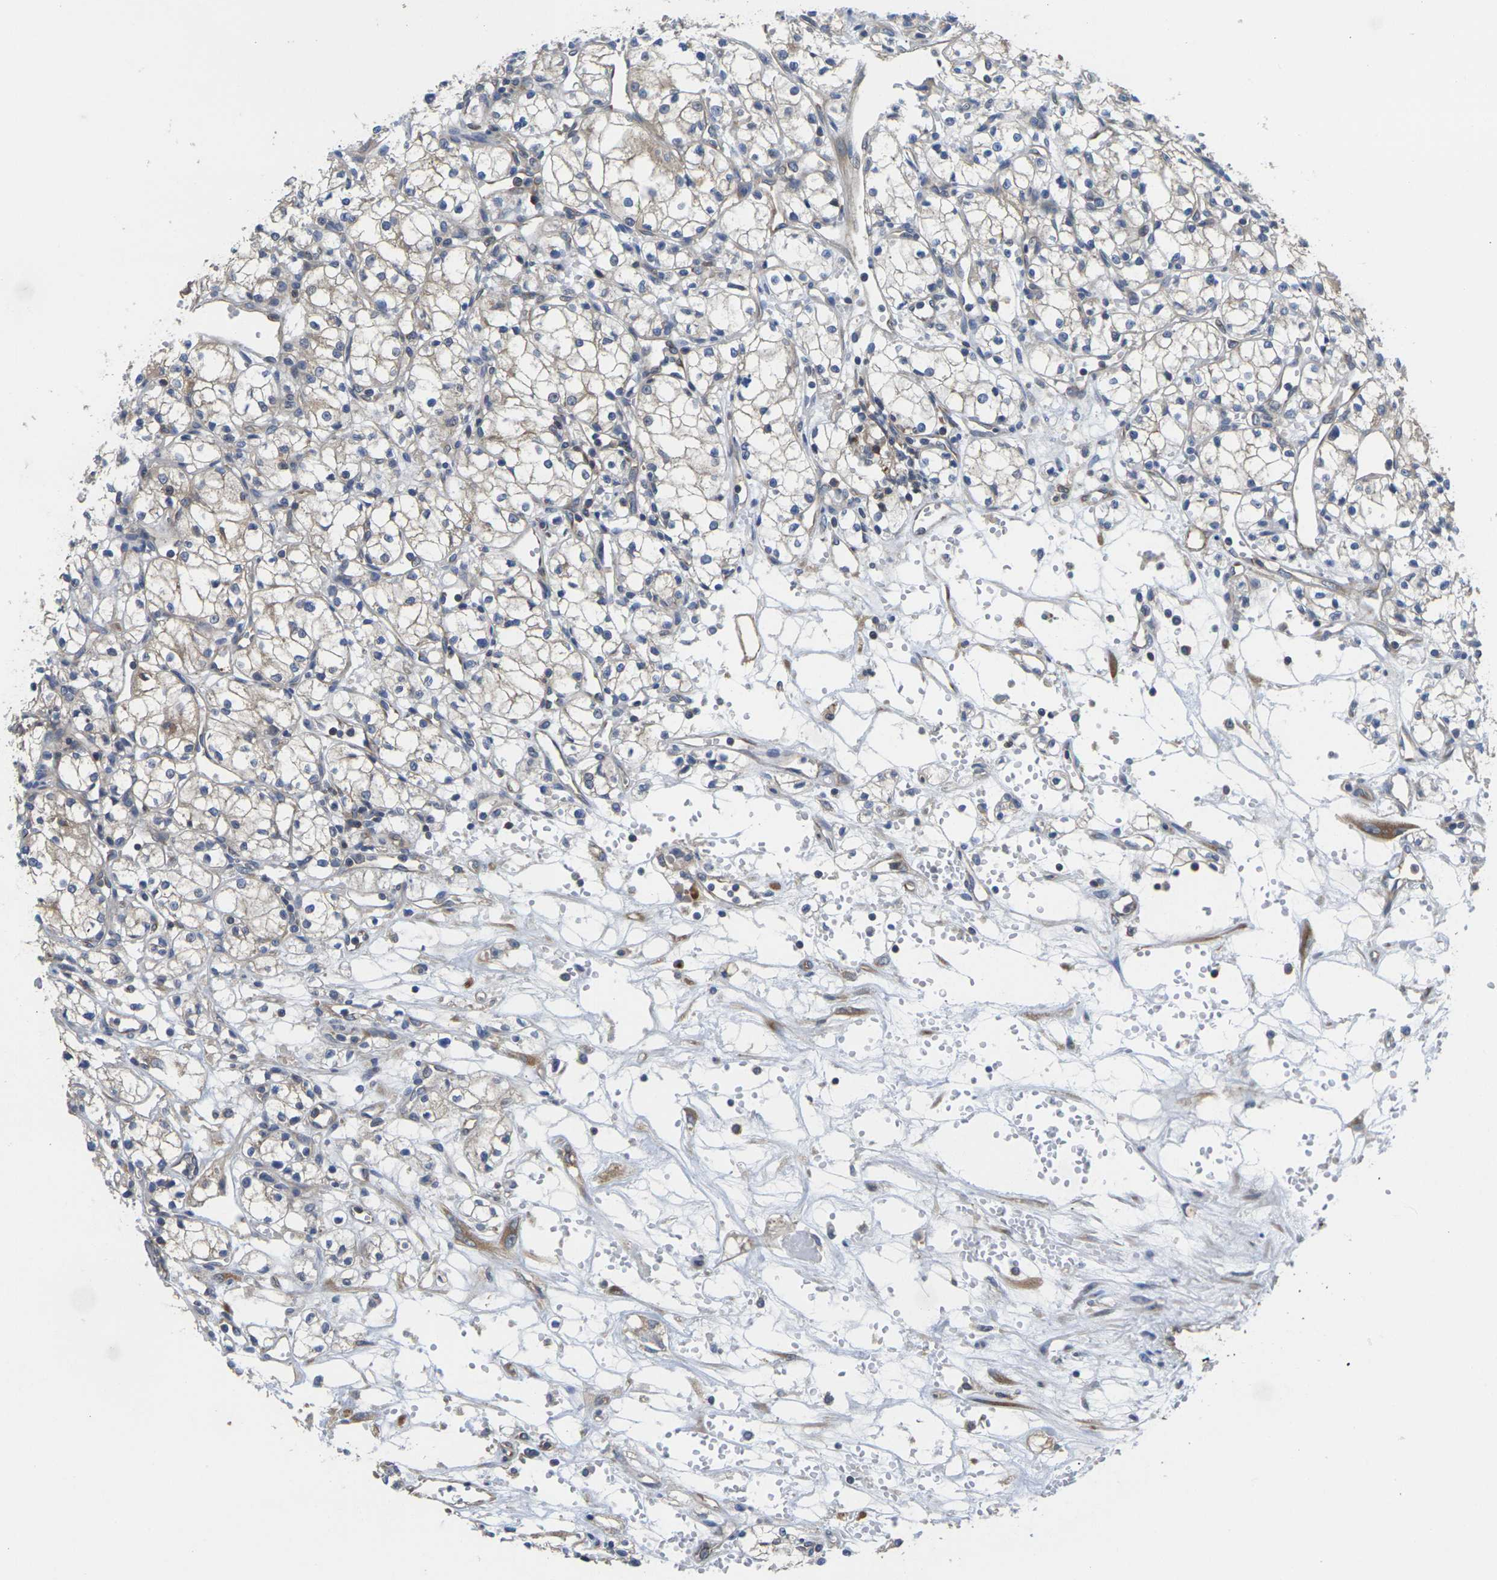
{"staining": {"intensity": "negative", "quantity": "none", "location": "none"}, "tissue": "renal cancer", "cell_type": "Tumor cells", "image_type": "cancer", "snomed": [{"axis": "morphology", "description": "Normal tissue, NOS"}, {"axis": "morphology", "description": "Adenocarcinoma, NOS"}, {"axis": "topography", "description": "Kidney"}], "caption": "Immunohistochemistry (IHC) of renal adenocarcinoma shows no staining in tumor cells.", "gene": "TMCC2", "patient": {"sex": "male", "age": 59}}